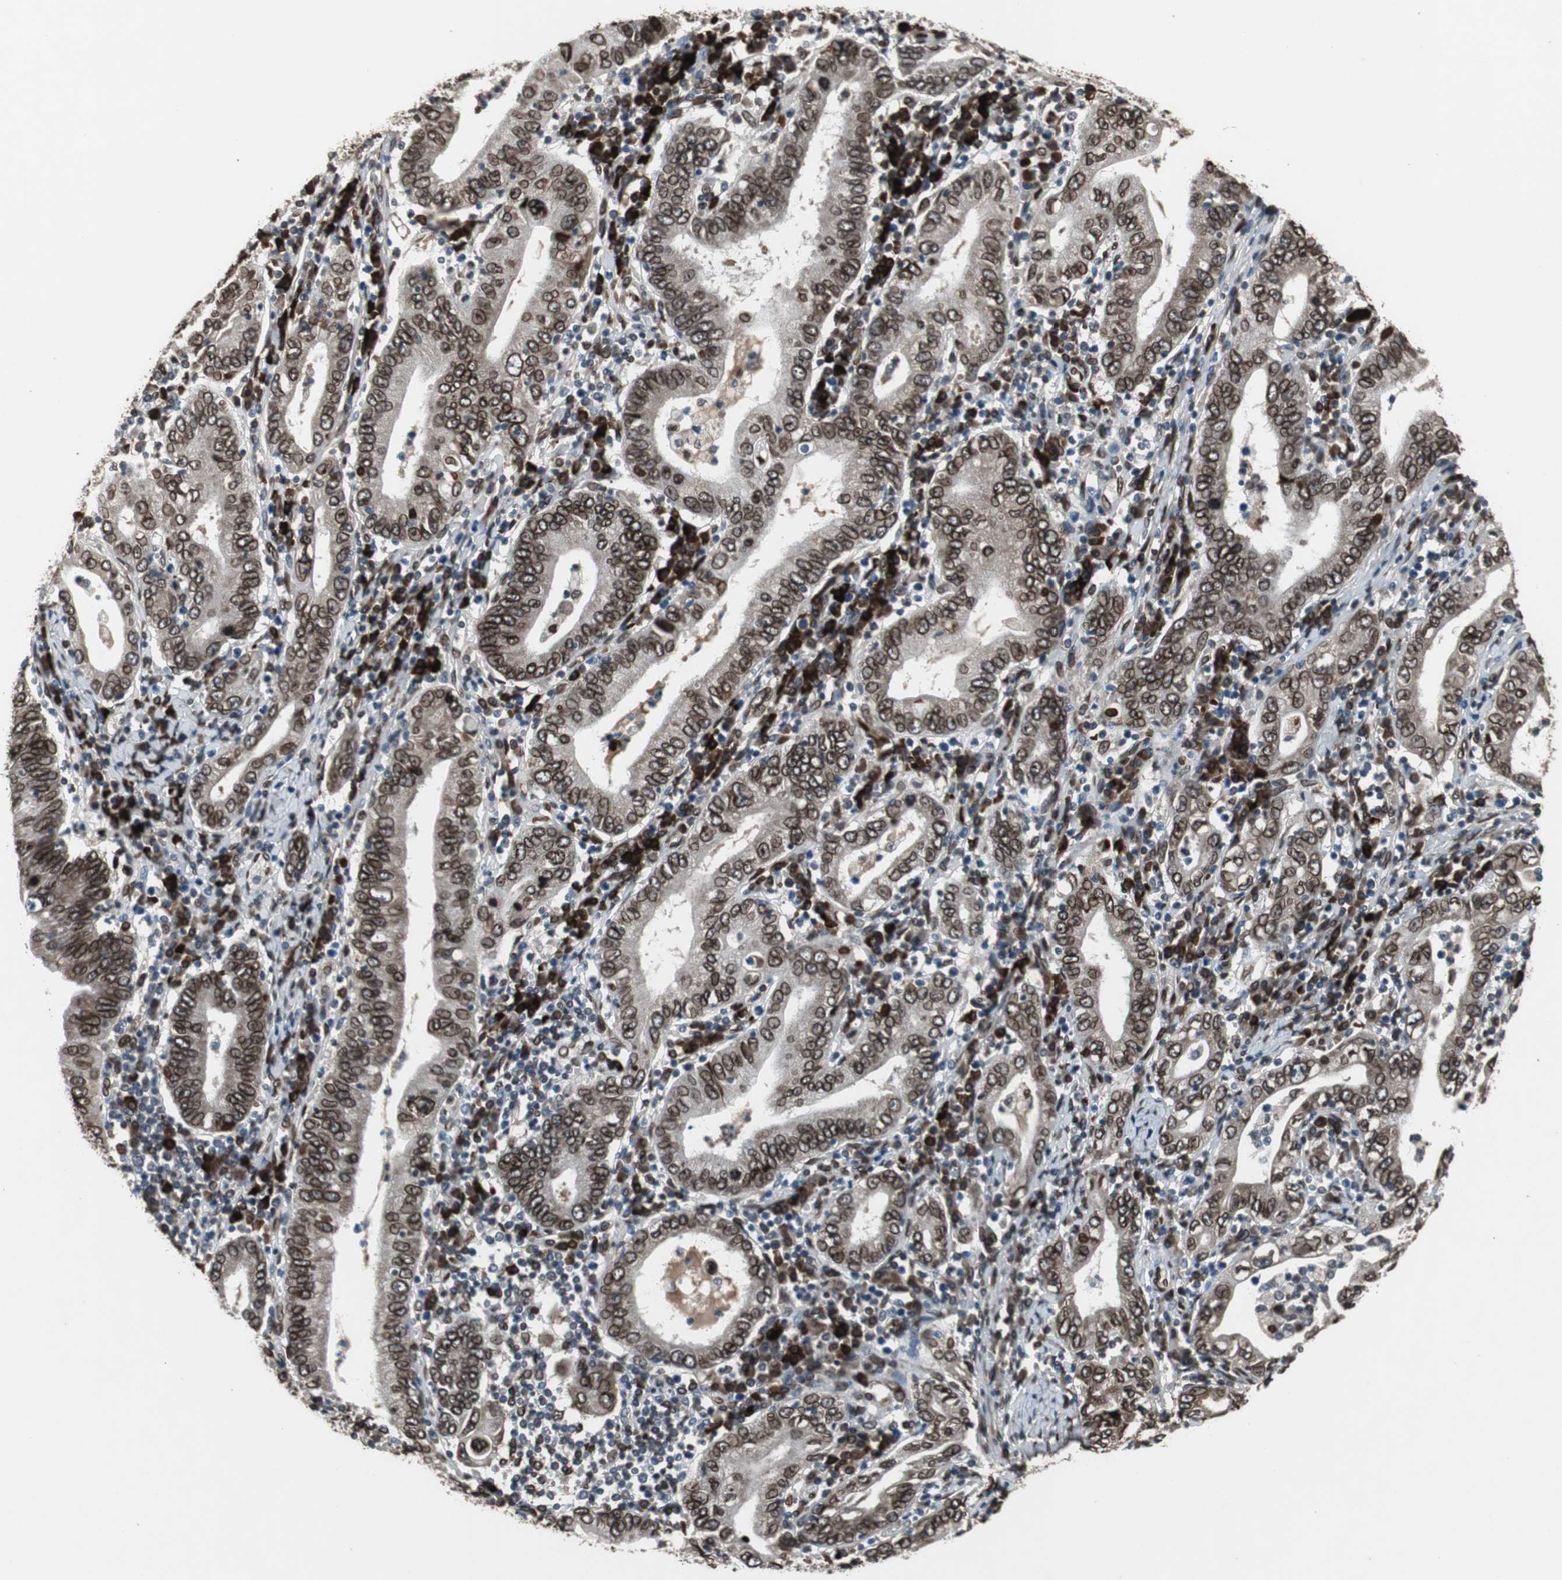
{"staining": {"intensity": "strong", "quantity": ">75%", "location": "cytoplasmic/membranous,nuclear"}, "tissue": "stomach cancer", "cell_type": "Tumor cells", "image_type": "cancer", "snomed": [{"axis": "morphology", "description": "Normal tissue, NOS"}, {"axis": "morphology", "description": "Adenocarcinoma, NOS"}, {"axis": "topography", "description": "Esophagus"}, {"axis": "topography", "description": "Stomach, upper"}, {"axis": "topography", "description": "Peripheral nerve tissue"}], "caption": "Immunohistochemistry (IHC) staining of stomach cancer, which displays high levels of strong cytoplasmic/membranous and nuclear expression in about >75% of tumor cells indicating strong cytoplasmic/membranous and nuclear protein positivity. The staining was performed using DAB (3,3'-diaminobenzidine) (brown) for protein detection and nuclei were counterstained in hematoxylin (blue).", "gene": "LMNA", "patient": {"sex": "male", "age": 62}}